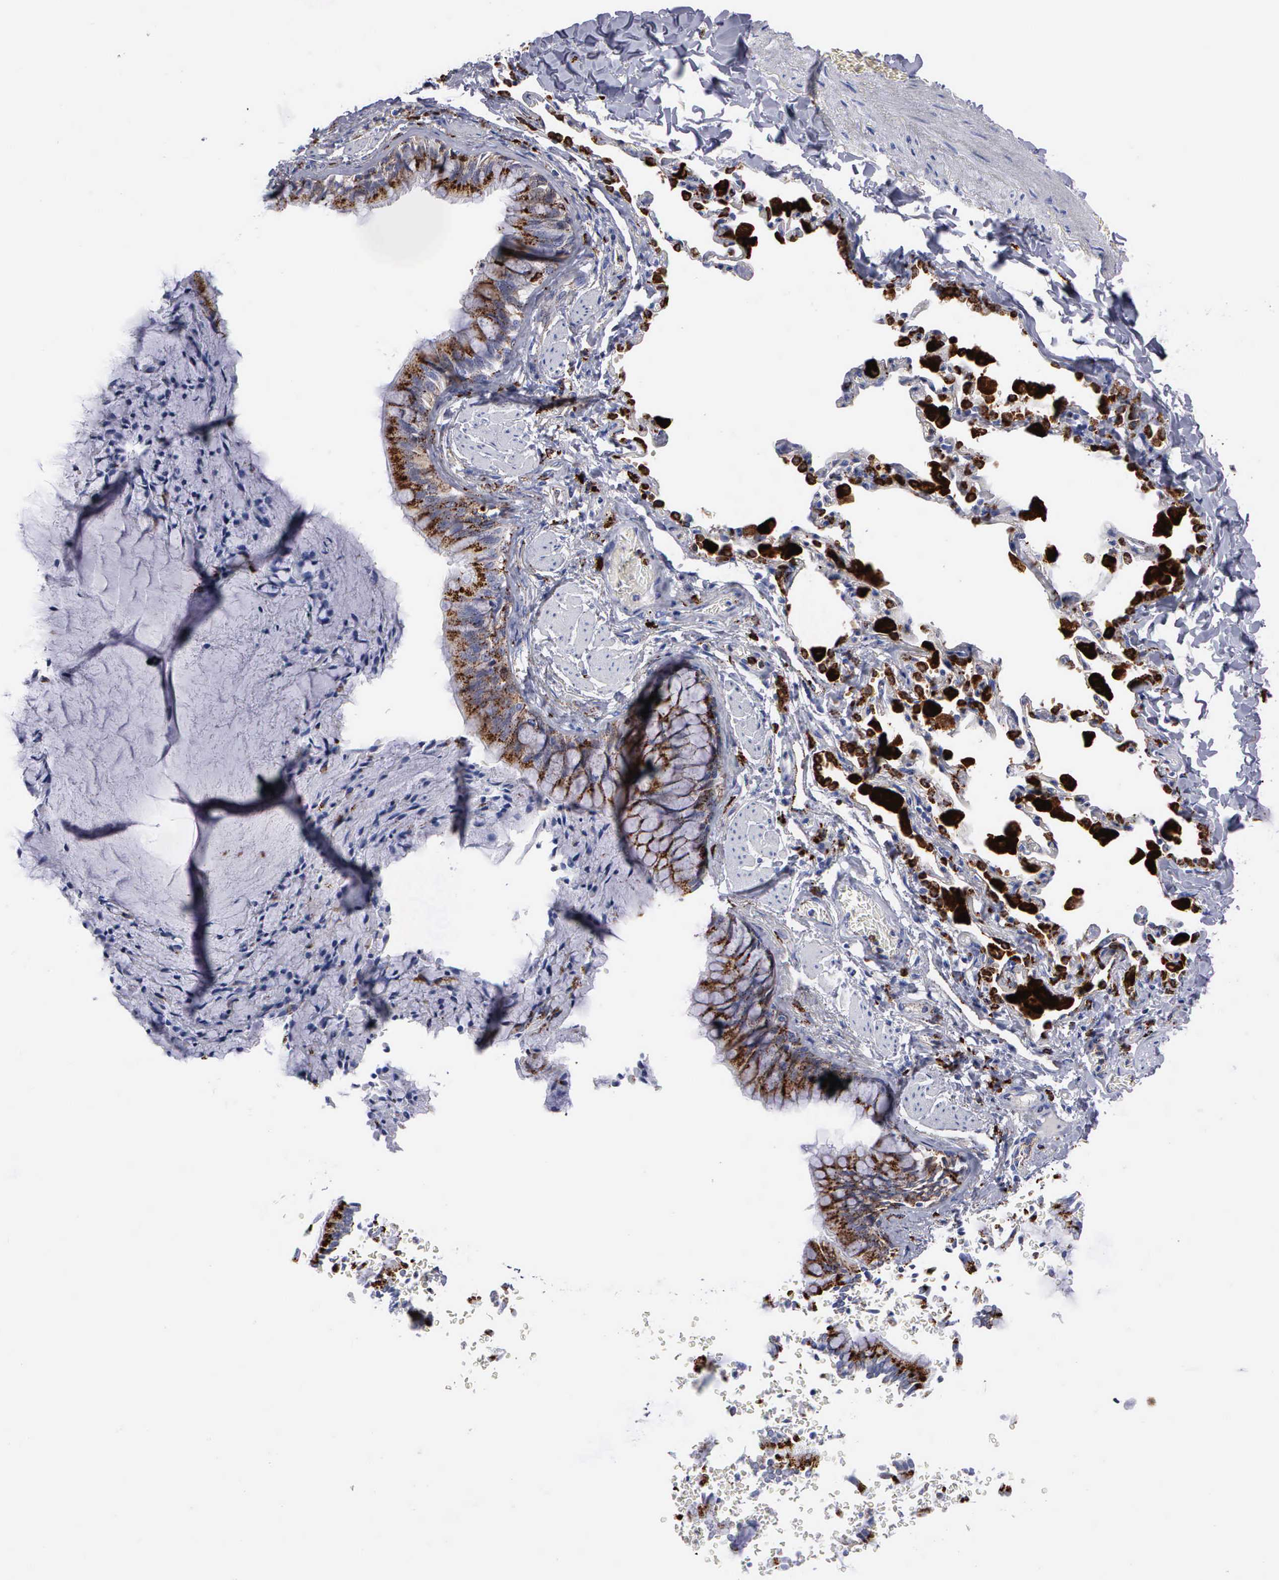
{"staining": {"intensity": "moderate", "quantity": ">75%", "location": "cytoplasmic/membranous"}, "tissue": "bronchus", "cell_type": "Respiratory epithelial cells", "image_type": "normal", "snomed": [{"axis": "morphology", "description": "Normal tissue, NOS"}, {"axis": "topography", "description": "Lung"}], "caption": "Benign bronchus was stained to show a protein in brown. There is medium levels of moderate cytoplasmic/membranous expression in approximately >75% of respiratory epithelial cells.", "gene": "CTSH", "patient": {"sex": "male", "age": 54}}